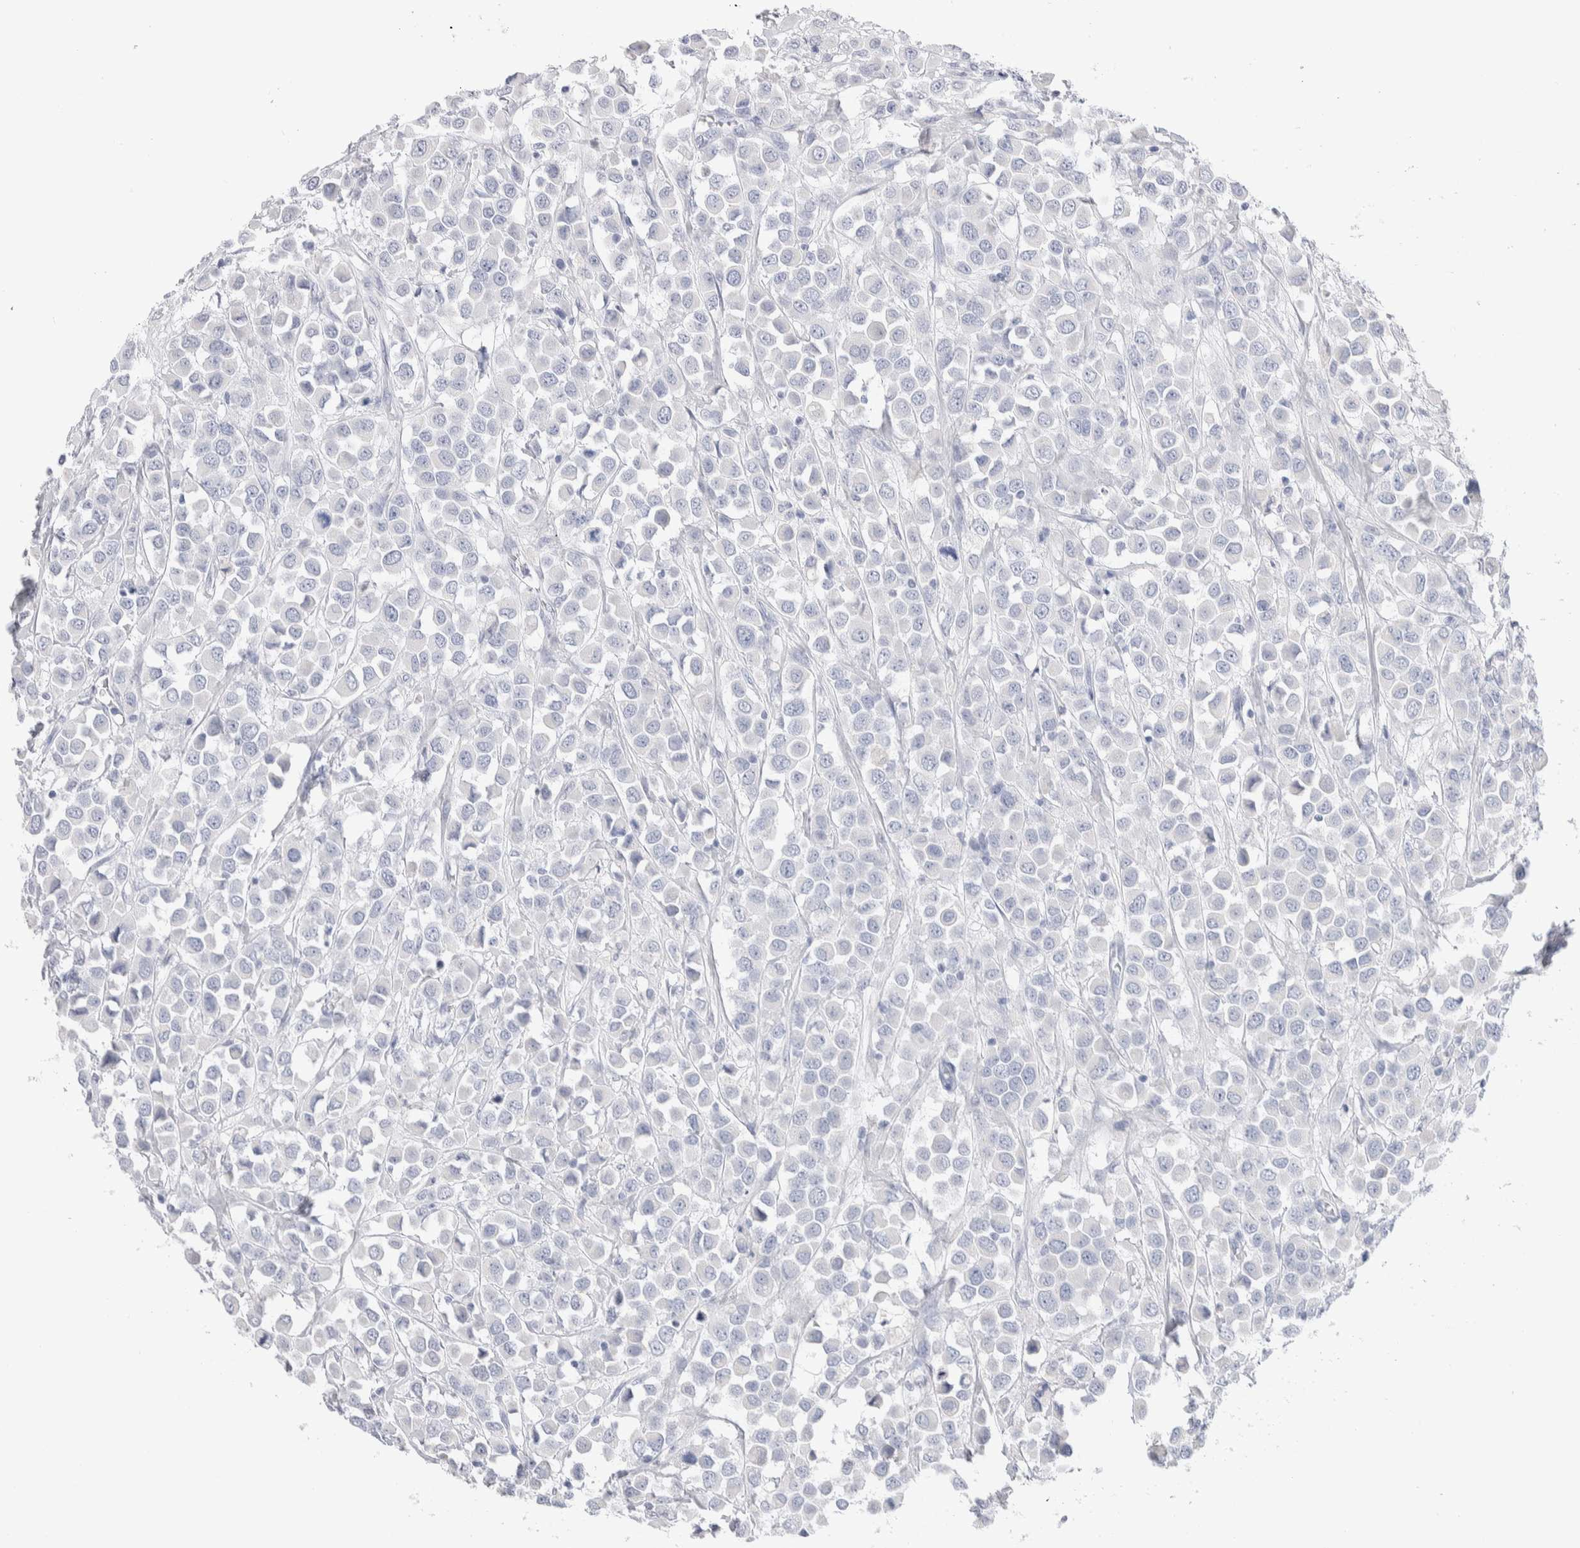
{"staining": {"intensity": "negative", "quantity": "none", "location": "none"}, "tissue": "breast cancer", "cell_type": "Tumor cells", "image_type": "cancer", "snomed": [{"axis": "morphology", "description": "Duct carcinoma"}, {"axis": "topography", "description": "Breast"}], "caption": "Tumor cells are negative for protein expression in human breast cancer (invasive ductal carcinoma).", "gene": "GDA", "patient": {"sex": "female", "age": 61}}